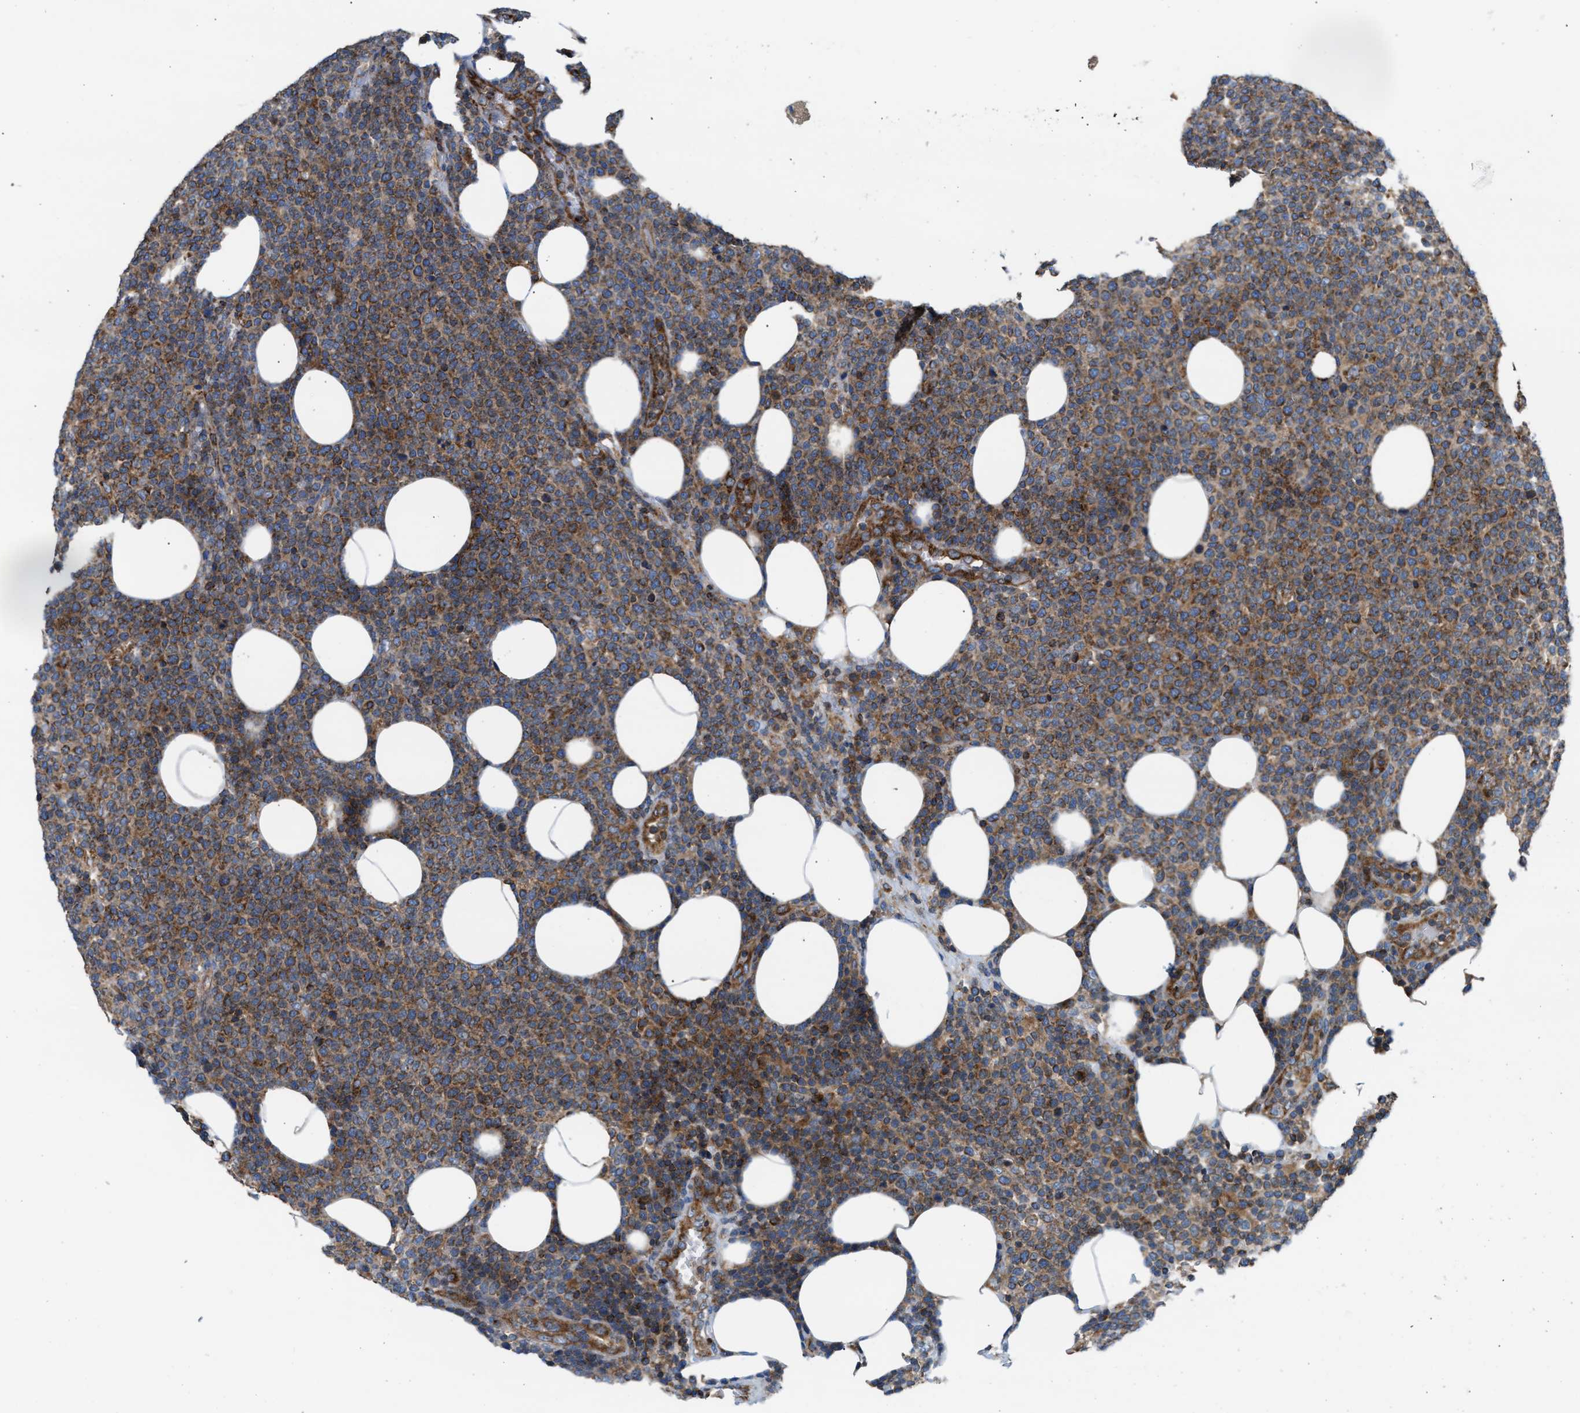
{"staining": {"intensity": "moderate", "quantity": ">75%", "location": "cytoplasmic/membranous"}, "tissue": "lymphoma", "cell_type": "Tumor cells", "image_type": "cancer", "snomed": [{"axis": "morphology", "description": "Malignant lymphoma, non-Hodgkin's type, High grade"}, {"axis": "topography", "description": "Lymph node"}], "caption": "An immunohistochemistry histopathology image of neoplastic tissue is shown. Protein staining in brown highlights moderate cytoplasmic/membranous positivity in lymphoma within tumor cells. The staining is performed using DAB (3,3'-diaminobenzidine) brown chromogen to label protein expression. The nuclei are counter-stained blue using hematoxylin.", "gene": "TBC1D15", "patient": {"sex": "male", "age": 61}}